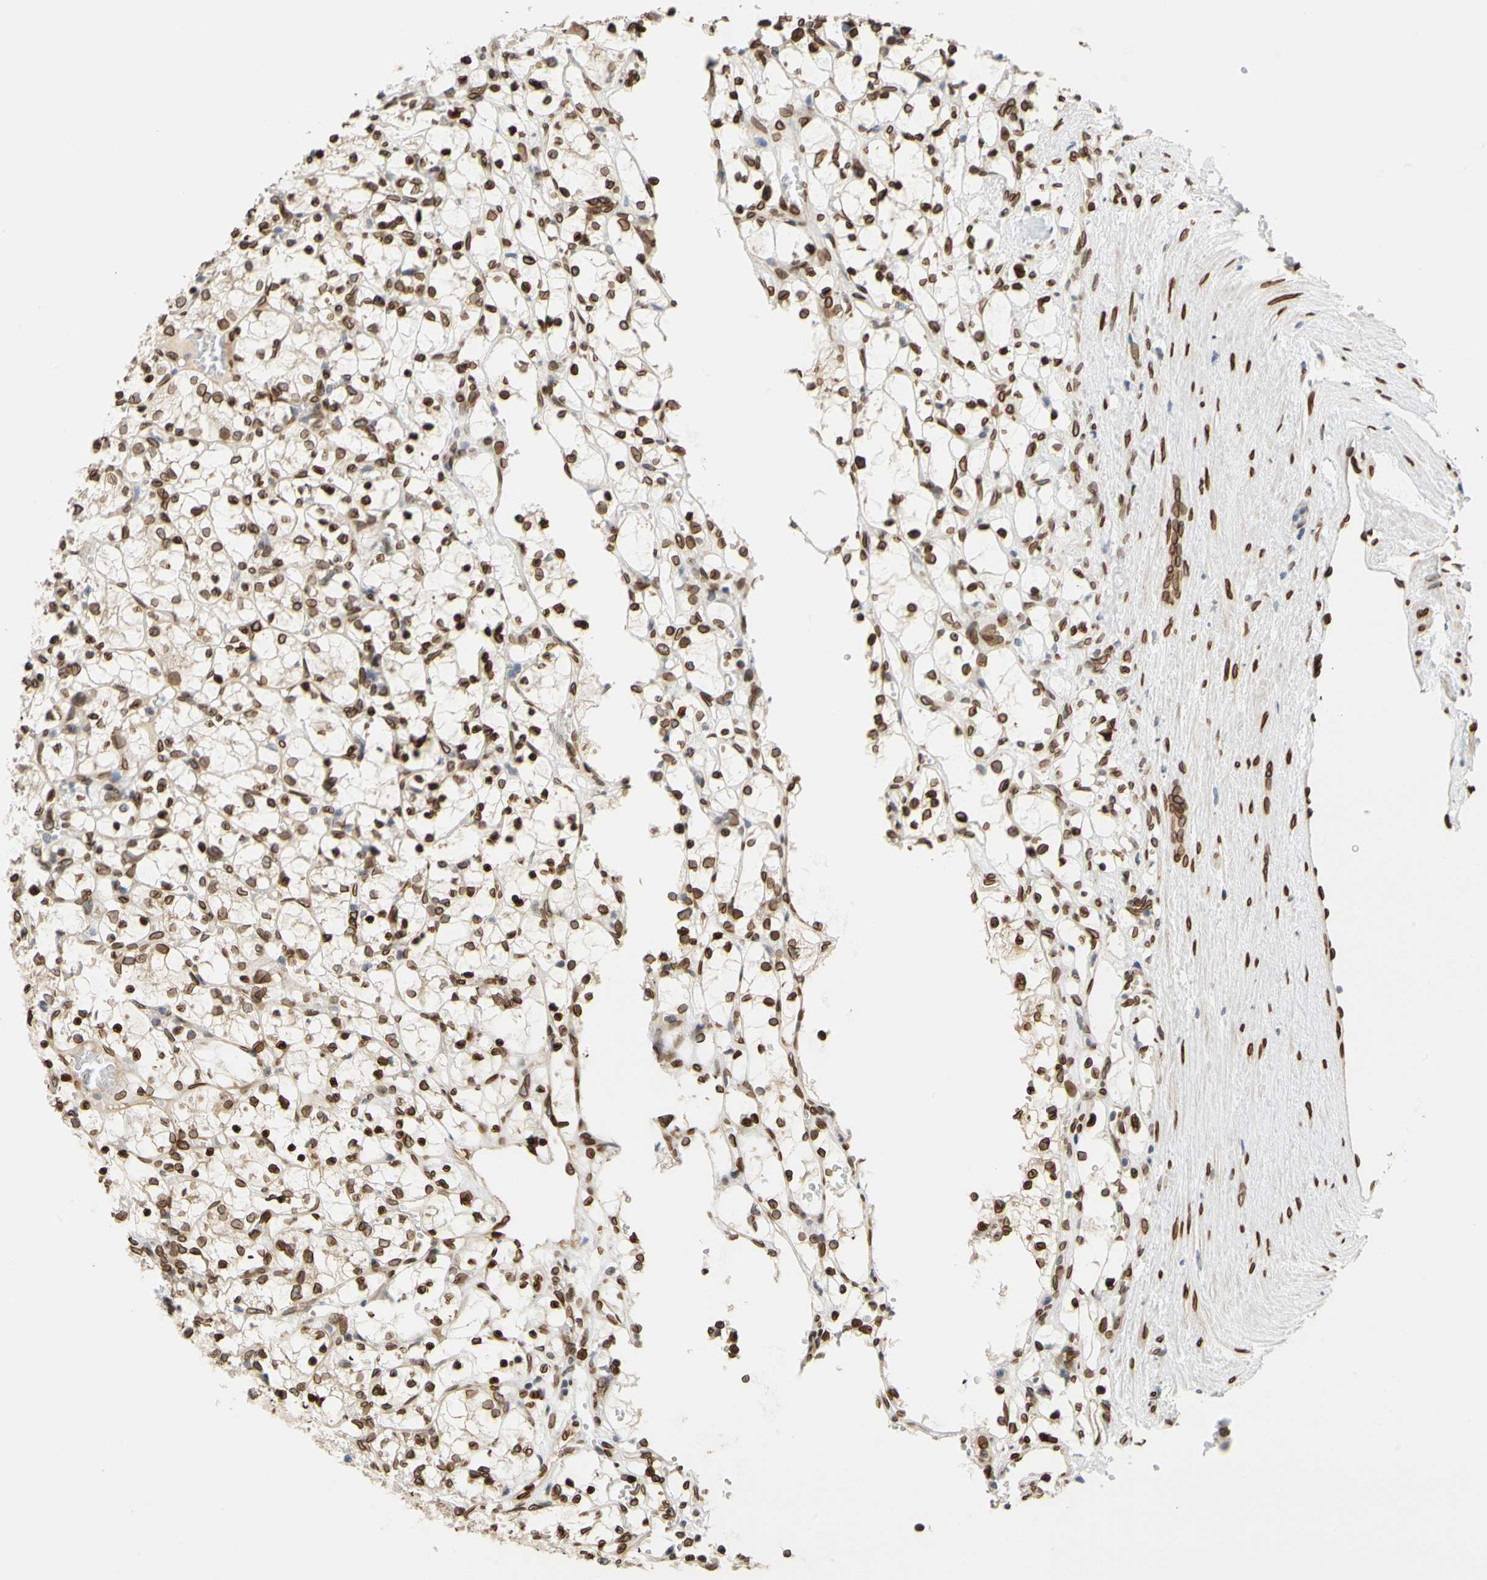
{"staining": {"intensity": "strong", "quantity": ">75%", "location": "cytoplasmic/membranous,nuclear"}, "tissue": "renal cancer", "cell_type": "Tumor cells", "image_type": "cancer", "snomed": [{"axis": "morphology", "description": "Adenocarcinoma, NOS"}, {"axis": "topography", "description": "Kidney"}], "caption": "Renal adenocarcinoma was stained to show a protein in brown. There is high levels of strong cytoplasmic/membranous and nuclear positivity in about >75% of tumor cells. (IHC, brightfield microscopy, high magnification).", "gene": "SUN1", "patient": {"sex": "female", "age": 69}}